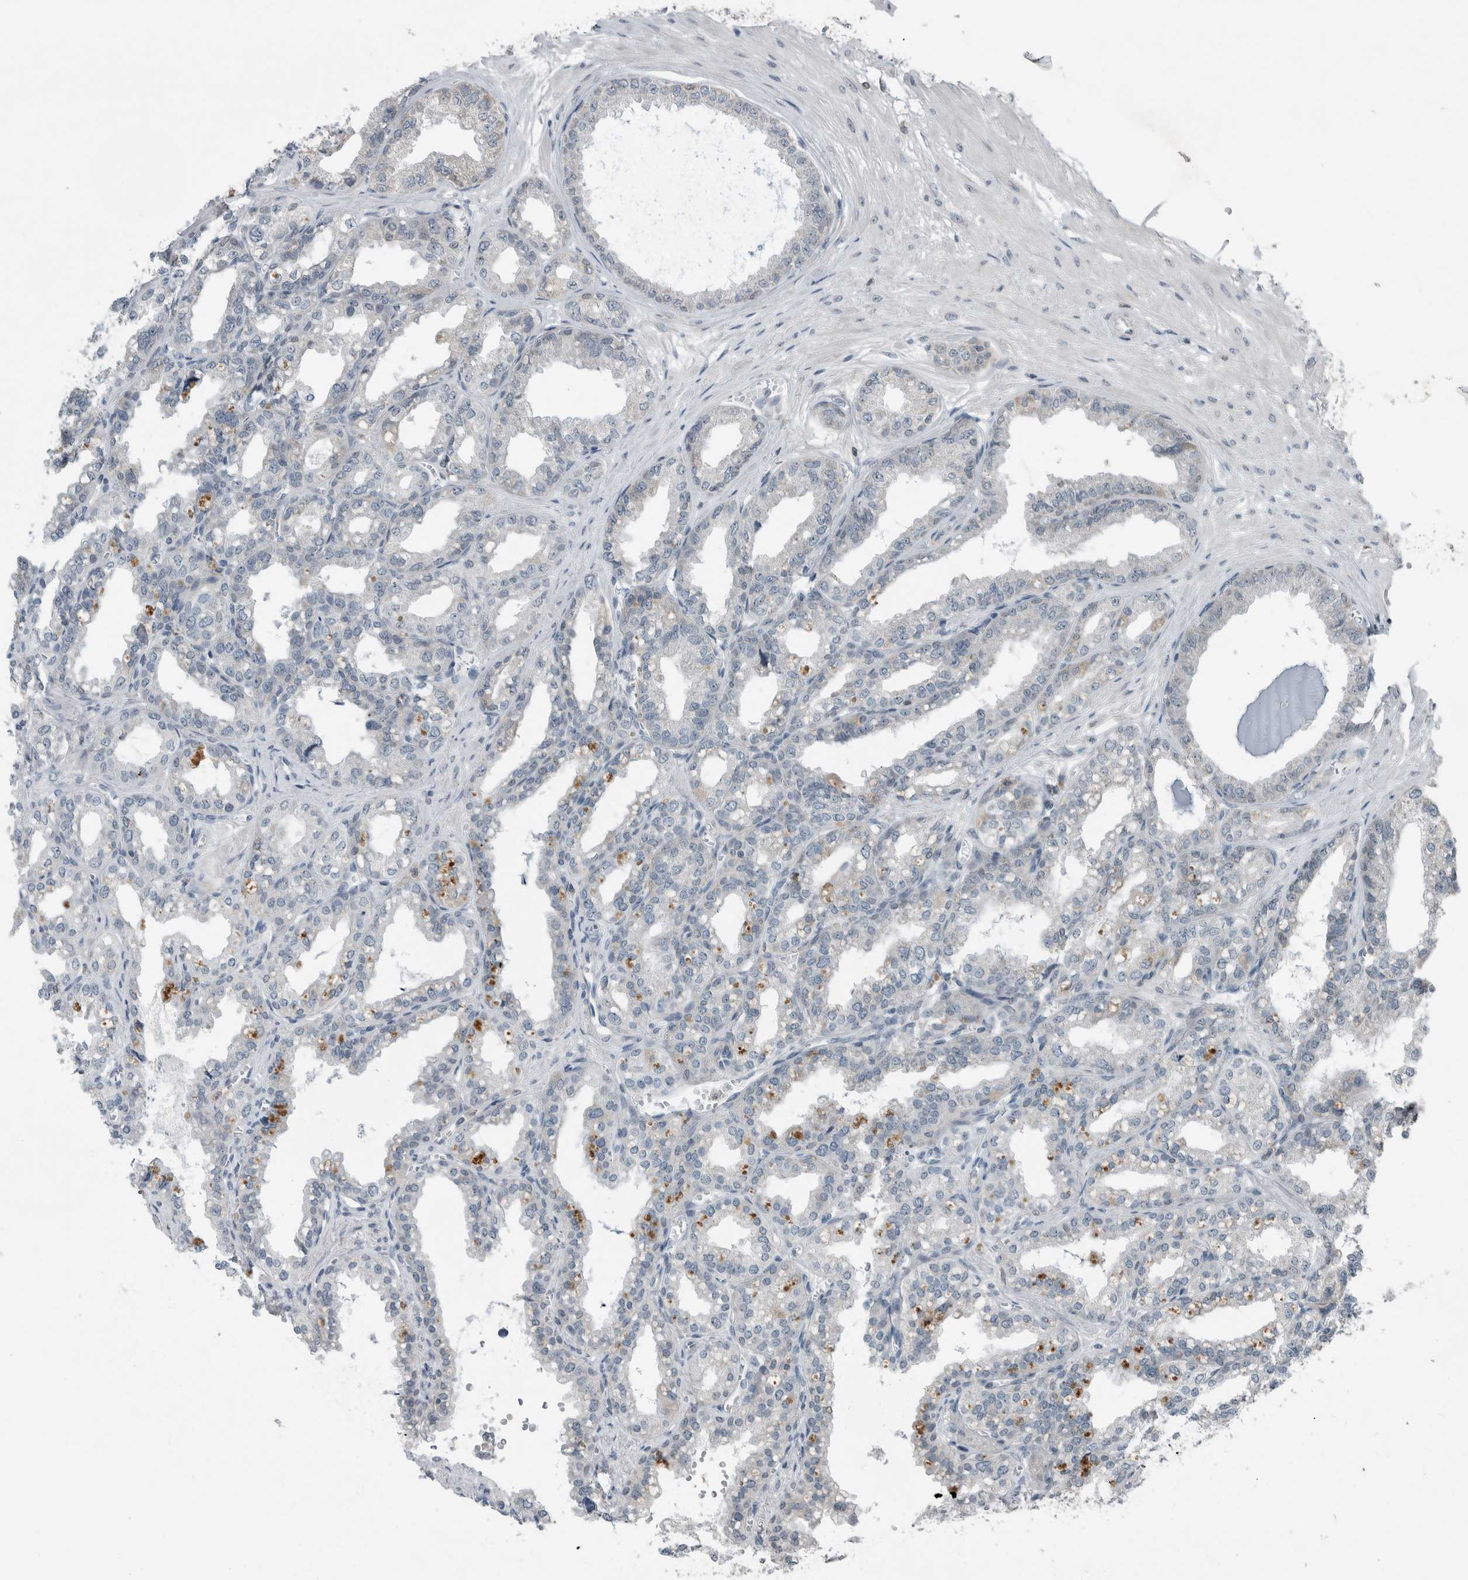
{"staining": {"intensity": "moderate", "quantity": "<25%", "location": "nuclear"}, "tissue": "seminal vesicle", "cell_type": "Glandular cells", "image_type": "normal", "snomed": [{"axis": "morphology", "description": "Normal tissue, NOS"}, {"axis": "topography", "description": "Prostate"}, {"axis": "topography", "description": "Seminal veicle"}], "caption": "A brown stain shows moderate nuclear staining of a protein in glandular cells of benign seminal vesicle.", "gene": "RPF1", "patient": {"sex": "male", "age": 51}}